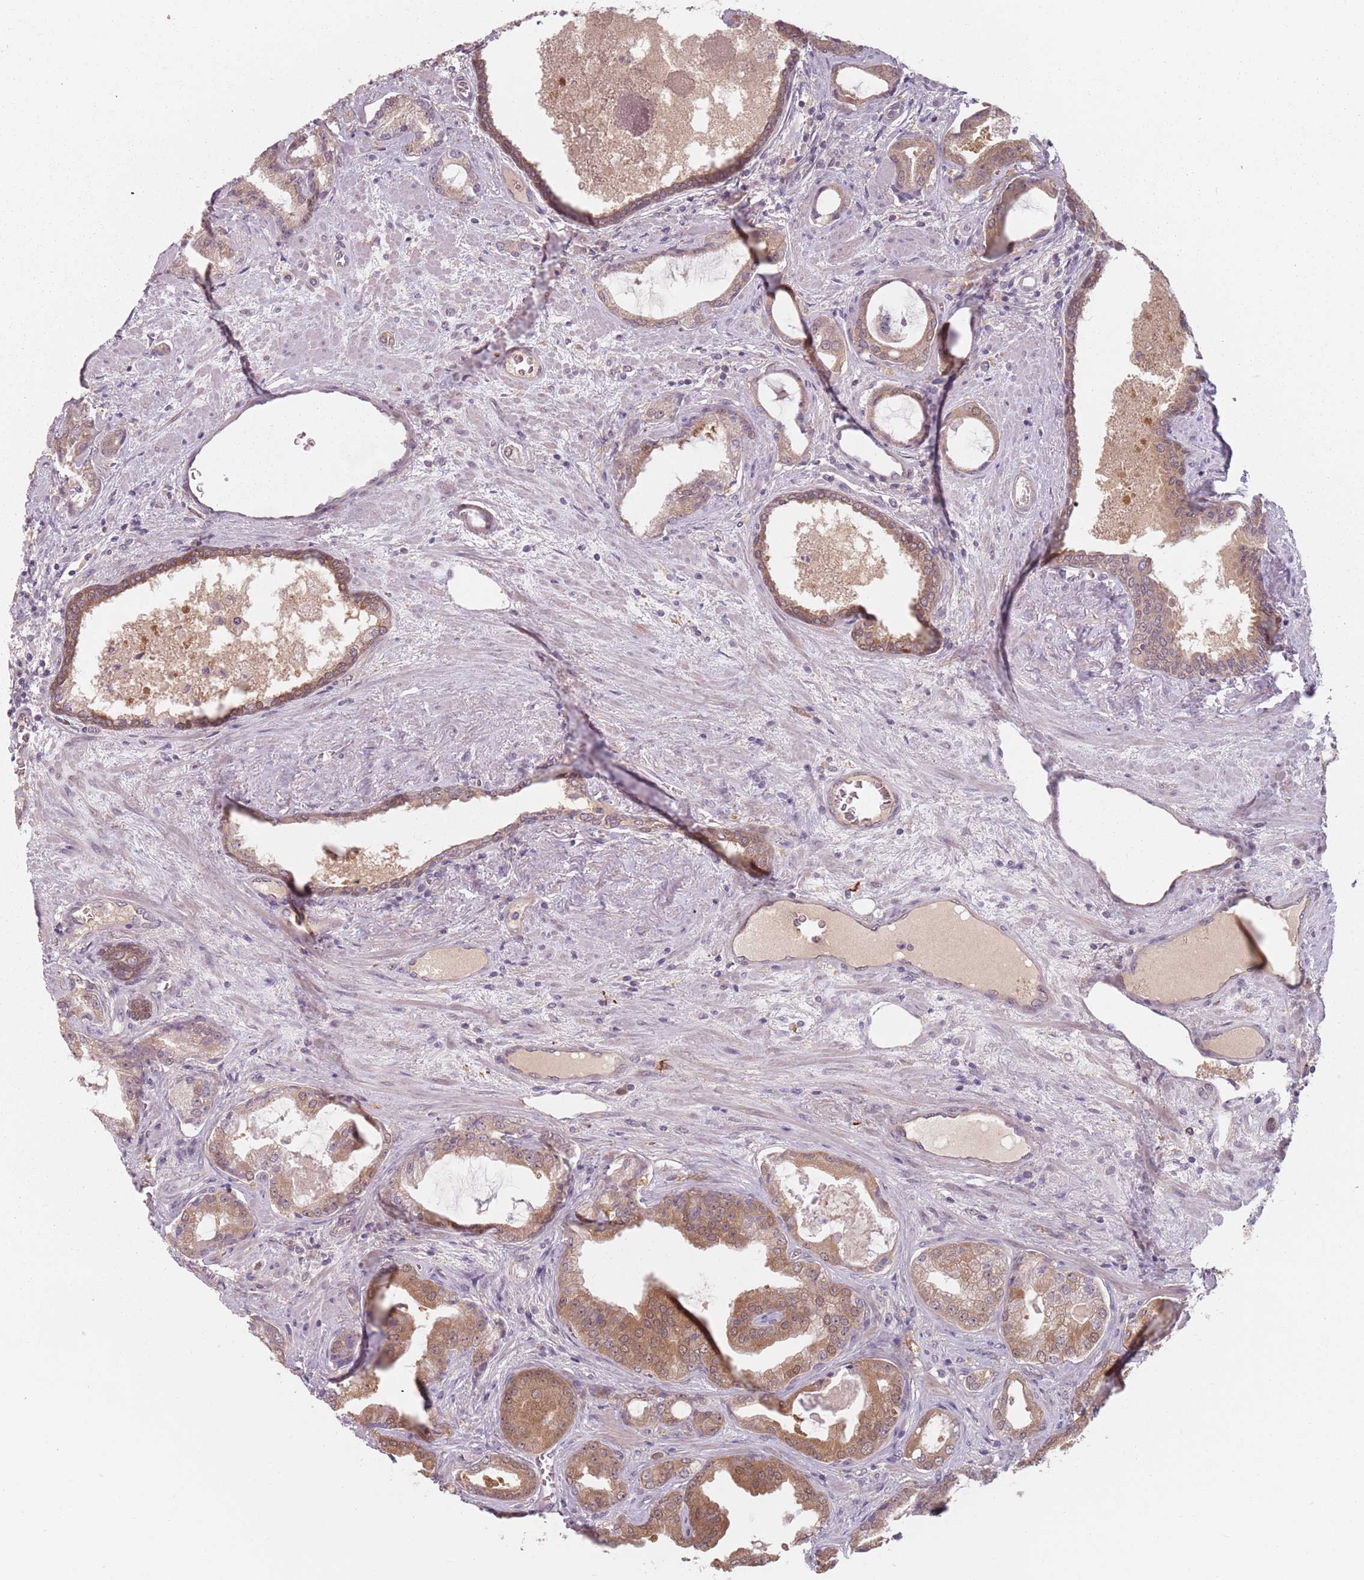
{"staining": {"intensity": "moderate", "quantity": ">75%", "location": "cytoplasmic/membranous,nuclear"}, "tissue": "prostate cancer", "cell_type": "Tumor cells", "image_type": "cancer", "snomed": [{"axis": "morphology", "description": "Adenocarcinoma, High grade"}, {"axis": "topography", "description": "Prostate"}], "caption": "Prostate cancer was stained to show a protein in brown. There is medium levels of moderate cytoplasmic/membranous and nuclear expression in about >75% of tumor cells. Using DAB (3,3'-diaminobenzidine) (brown) and hematoxylin (blue) stains, captured at high magnification using brightfield microscopy.", "gene": "NAXE", "patient": {"sex": "male", "age": 68}}